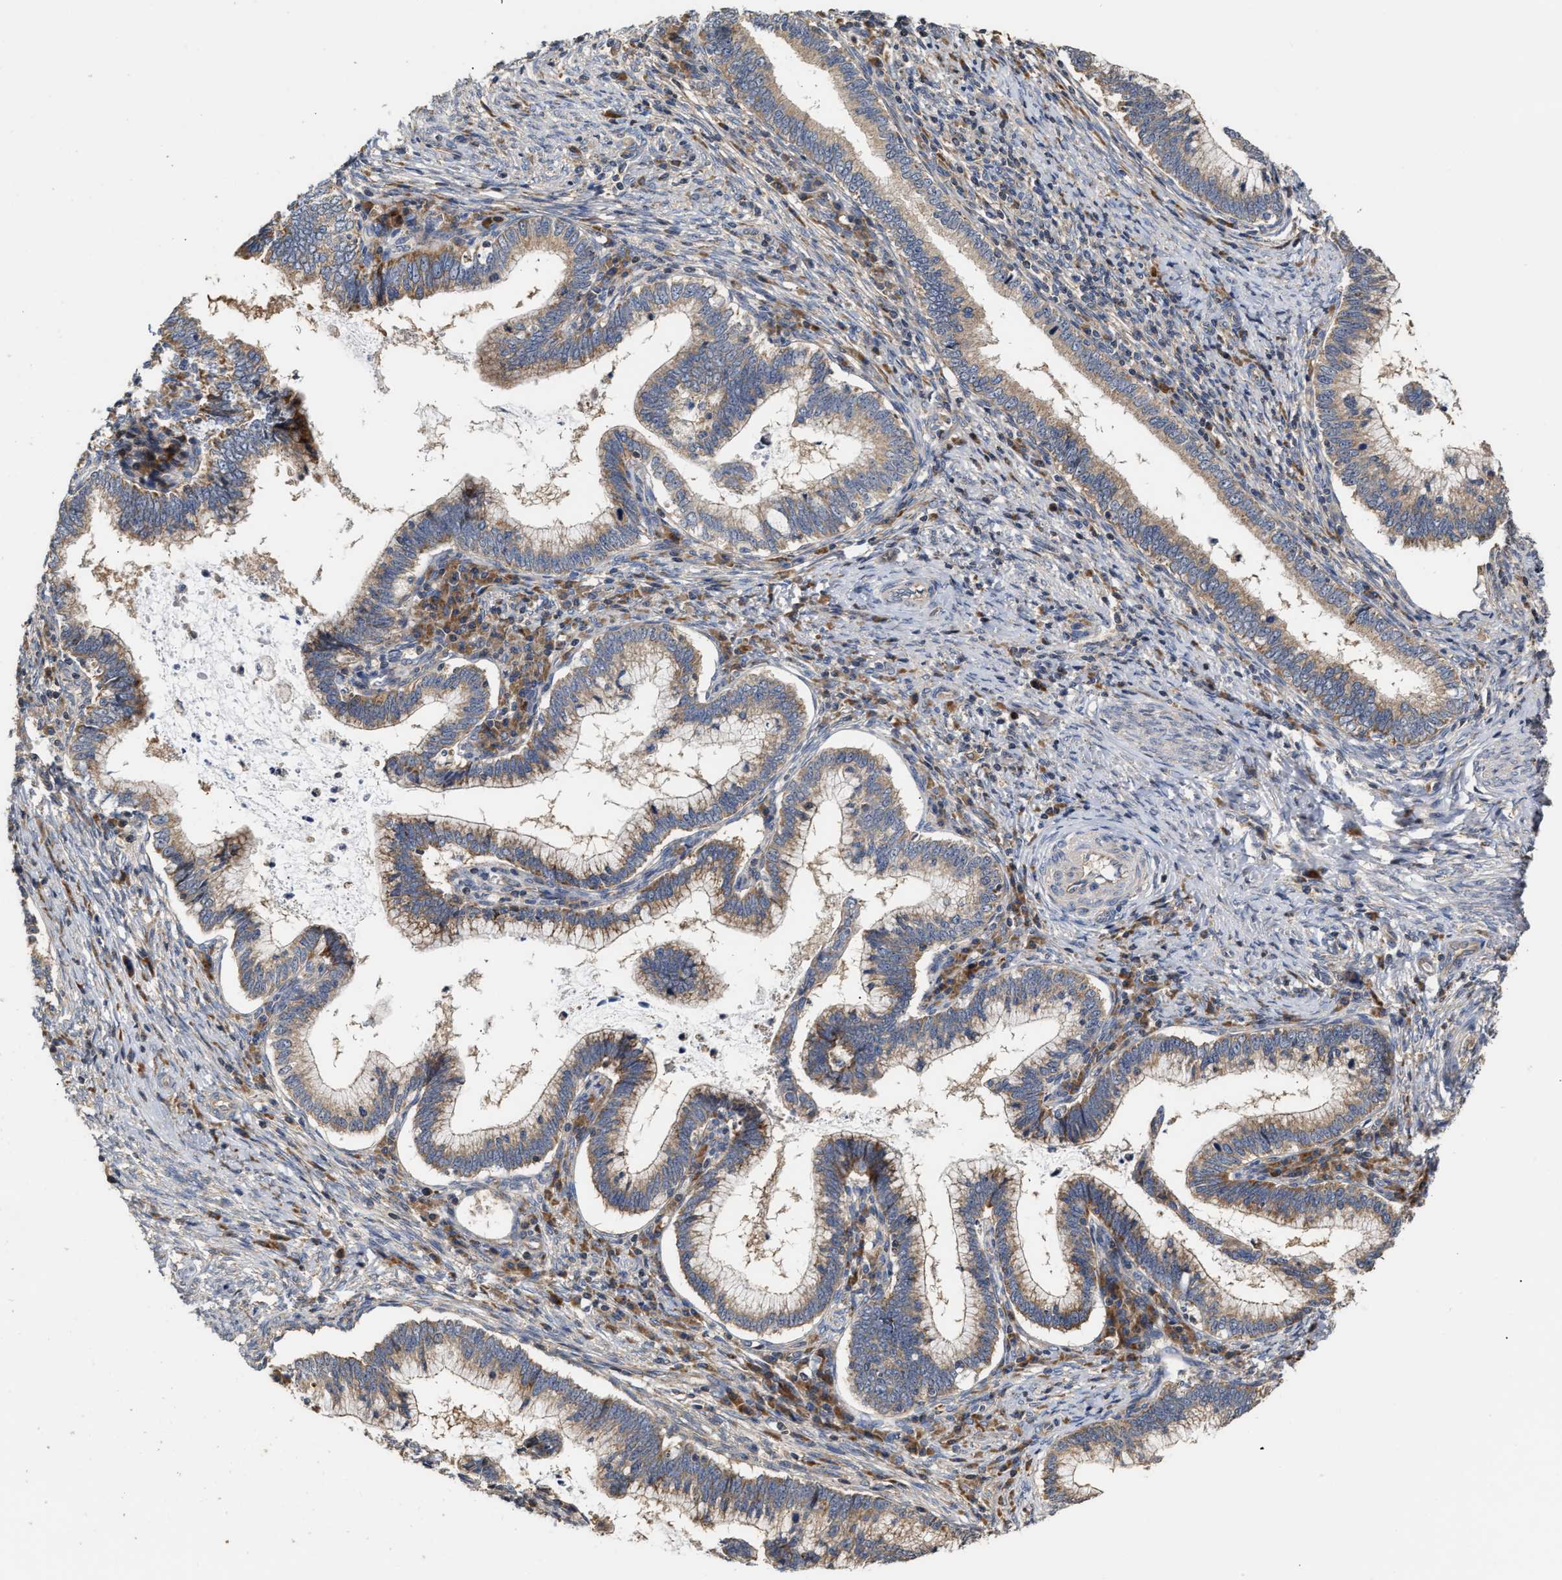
{"staining": {"intensity": "moderate", "quantity": ">75%", "location": "cytoplasmic/membranous"}, "tissue": "cervical cancer", "cell_type": "Tumor cells", "image_type": "cancer", "snomed": [{"axis": "morphology", "description": "Adenocarcinoma, NOS"}, {"axis": "topography", "description": "Cervix"}], "caption": "About >75% of tumor cells in human cervical adenocarcinoma exhibit moderate cytoplasmic/membranous protein staining as visualized by brown immunohistochemical staining.", "gene": "CLIP2", "patient": {"sex": "female", "age": 36}}